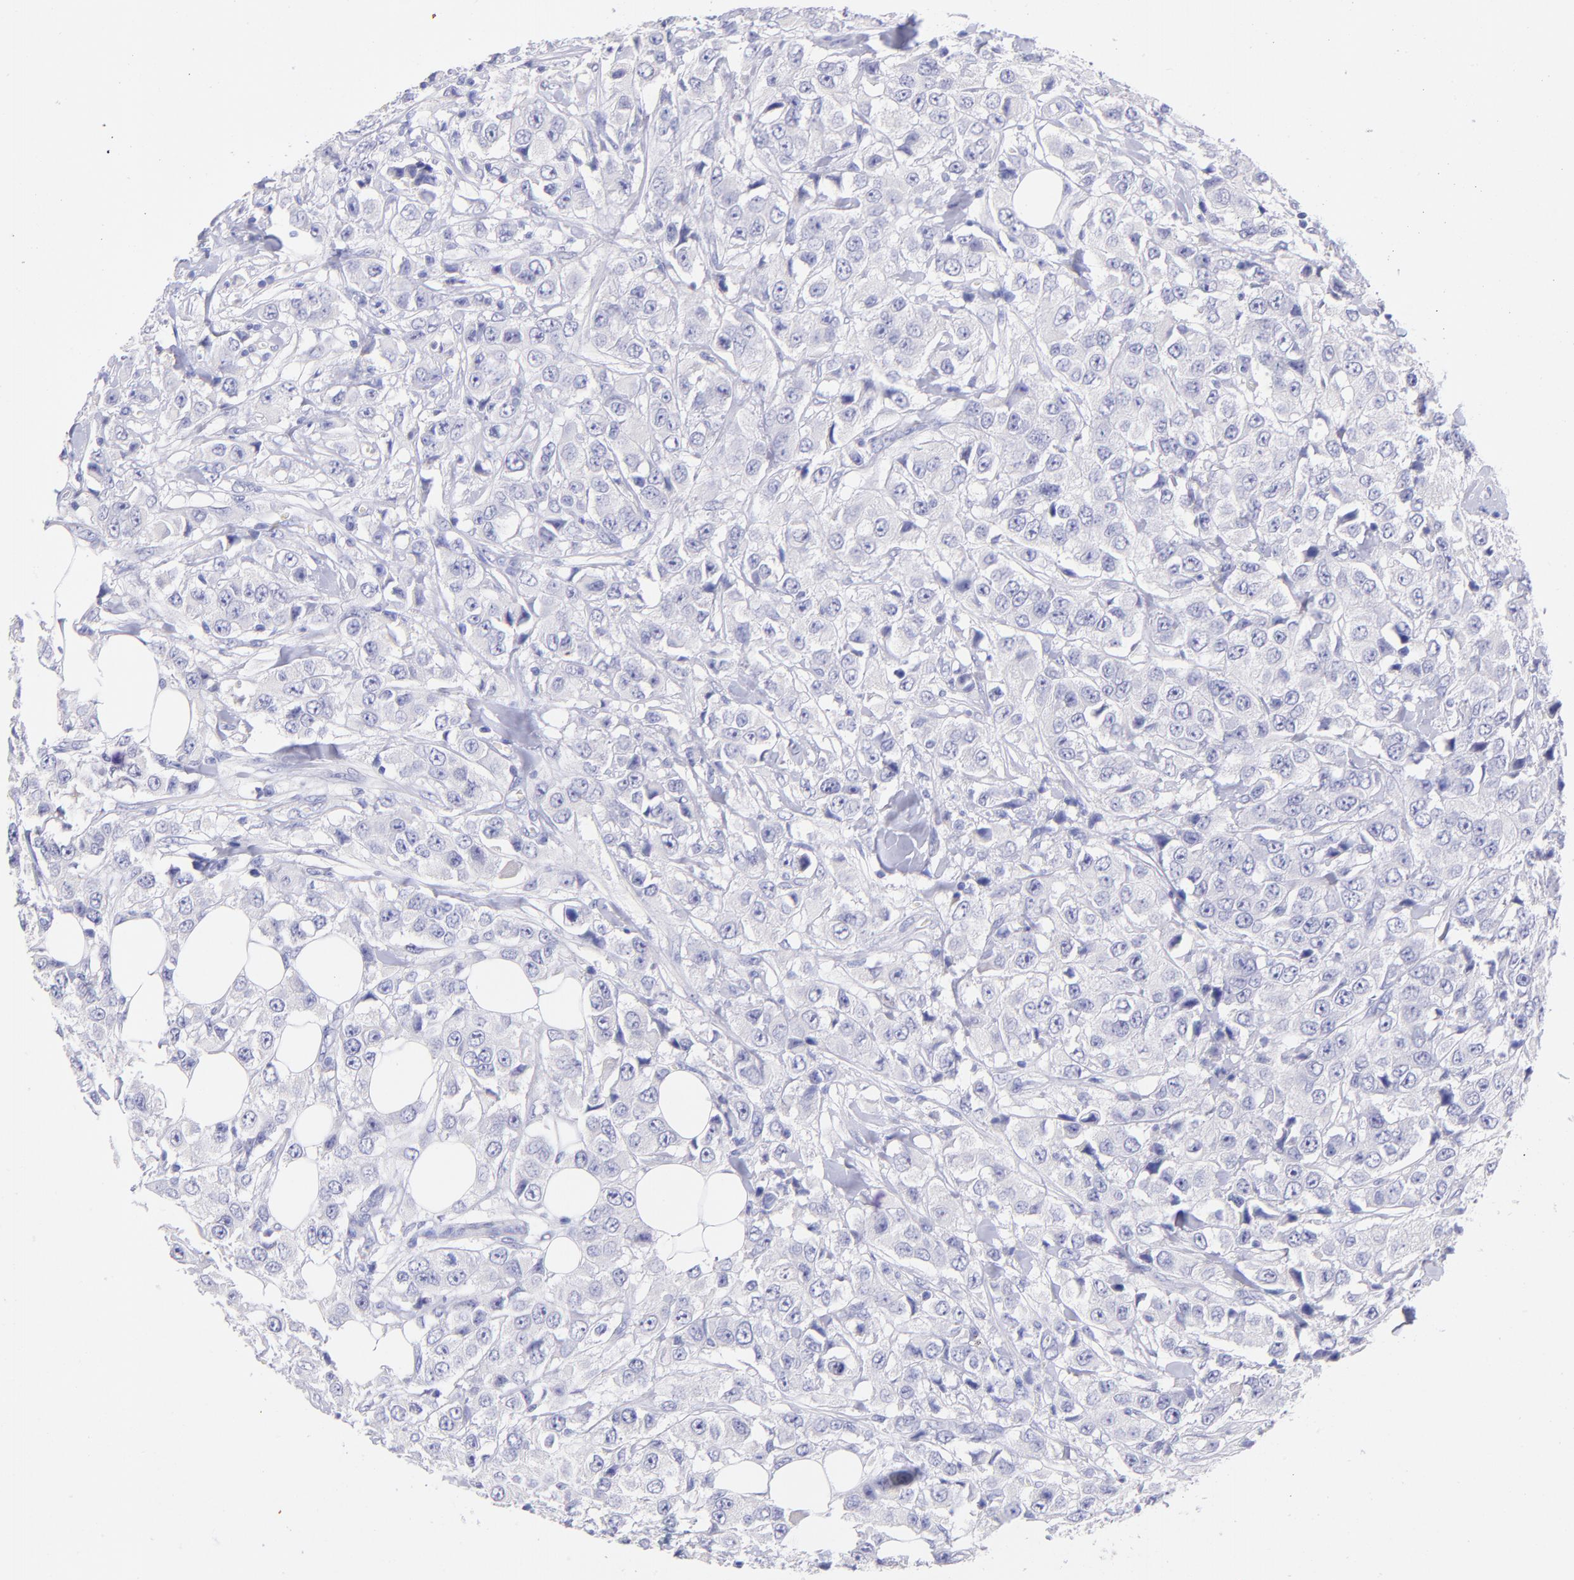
{"staining": {"intensity": "negative", "quantity": "none", "location": "none"}, "tissue": "breast cancer", "cell_type": "Tumor cells", "image_type": "cancer", "snomed": [{"axis": "morphology", "description": "Duct carcinoma"}, {"axis": "topography", "description": "Breast"}], "caption": "IHC histopathology image of human intraductal carcinoma (breast) stained for a protein (brown), which reveals no staining in tumor cells. (Brightfield microscopy of DAB (3,3'-diaminobenzidine) immunohistochemistry (IHC) at high magnification).", "gene": "RAB3B", "patient": {"sex": "female", "age": 58}}